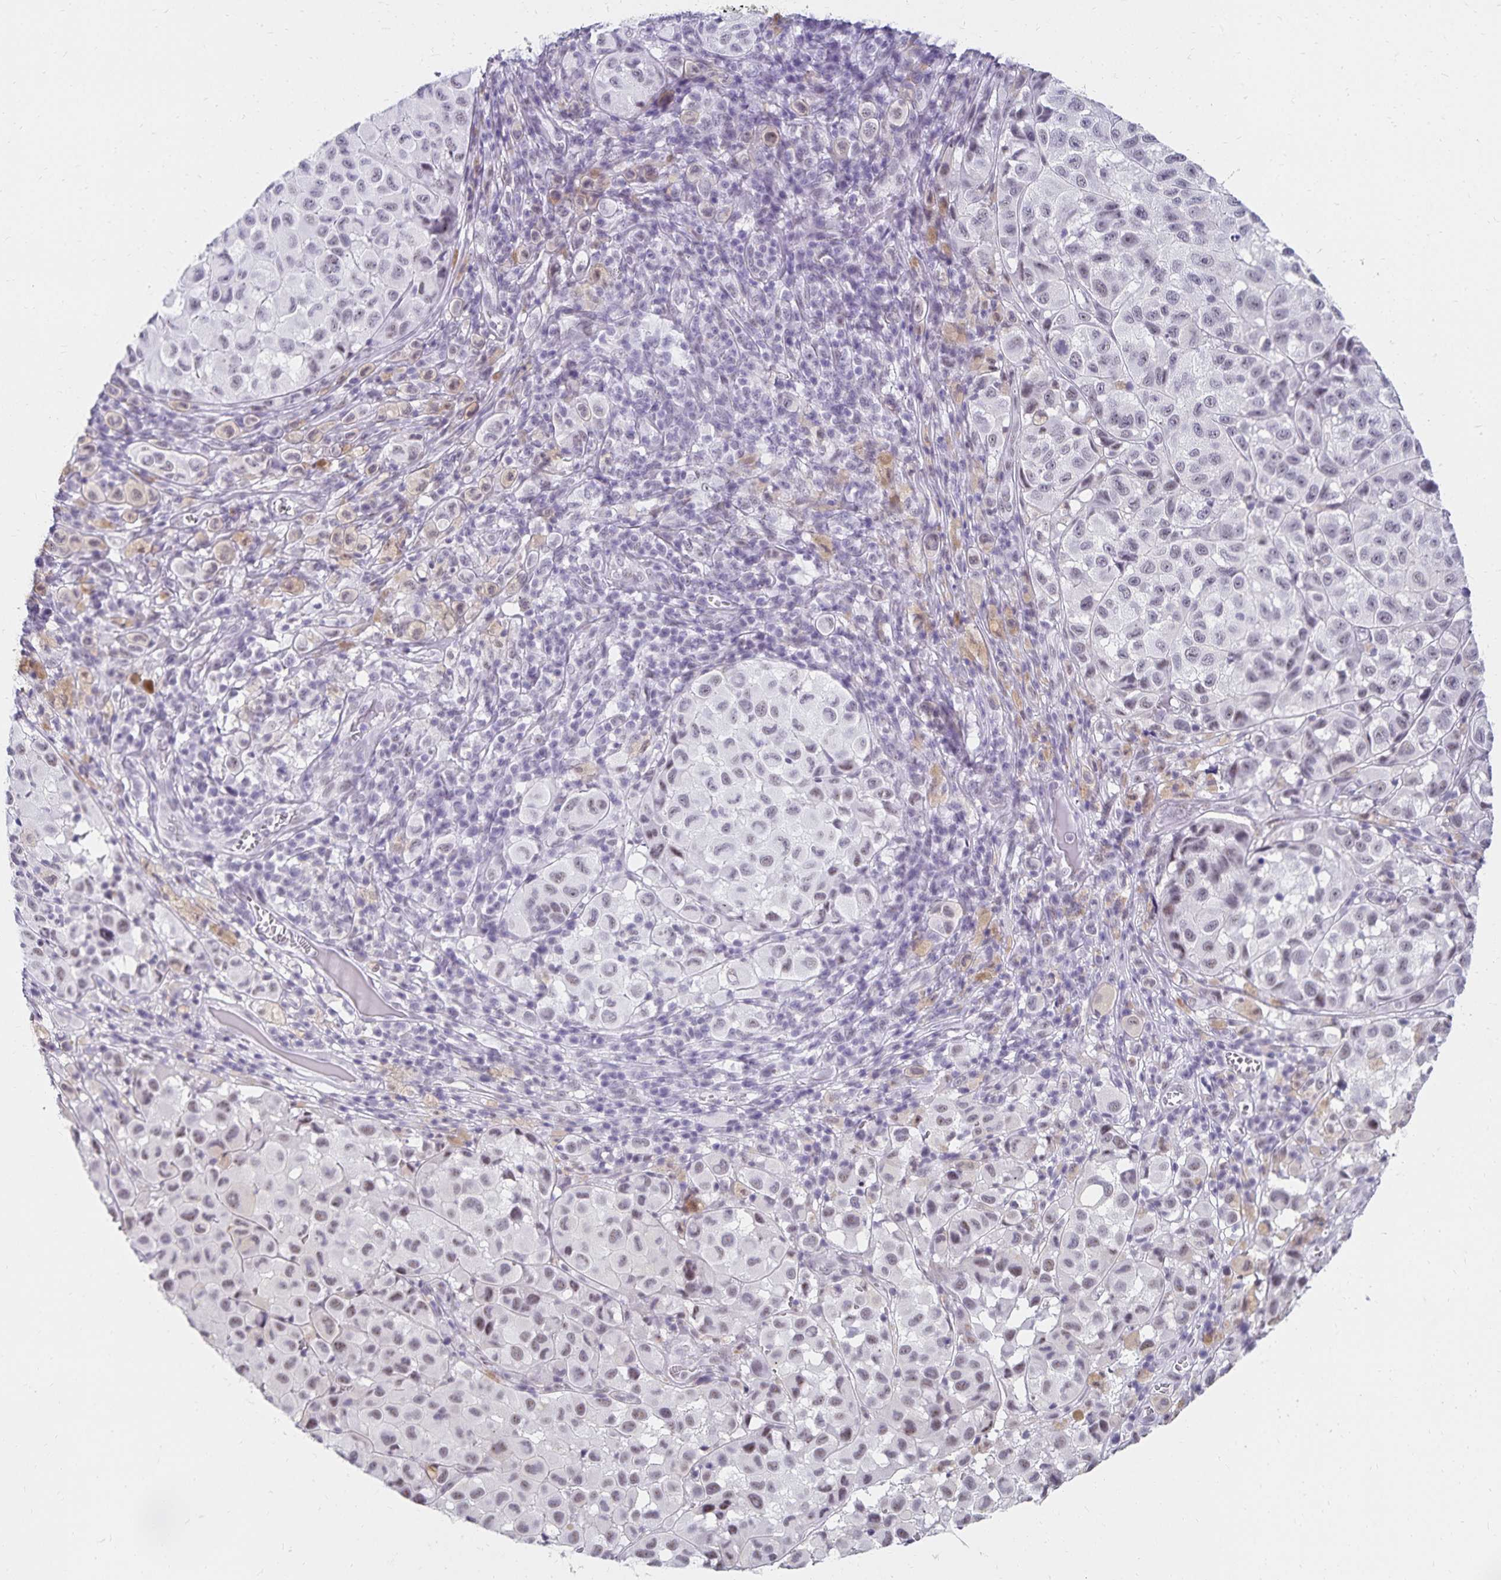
{"staining": {"intensity": "weak", "quantity": "<25%", "location": "nuclear"}, "tissue": "melanoma", "cell_type": "Tumor cells", "image_type": "cancer", "snomed": [{"axis": "morphology", "description": "Malignant melanoma, NOS"}, {"axis": "topography", "description": "Skin"}], "caption": "IHC of human melanoma demonstrates no expression in tumor cells. The staining is performed using DAB (3,3'-diaminobenzidine) brown chromogen with nuclei counter-stained in using hematoxylin.", "gene": "C20orf85", "patient": {"sex": "male", "age": 93}}